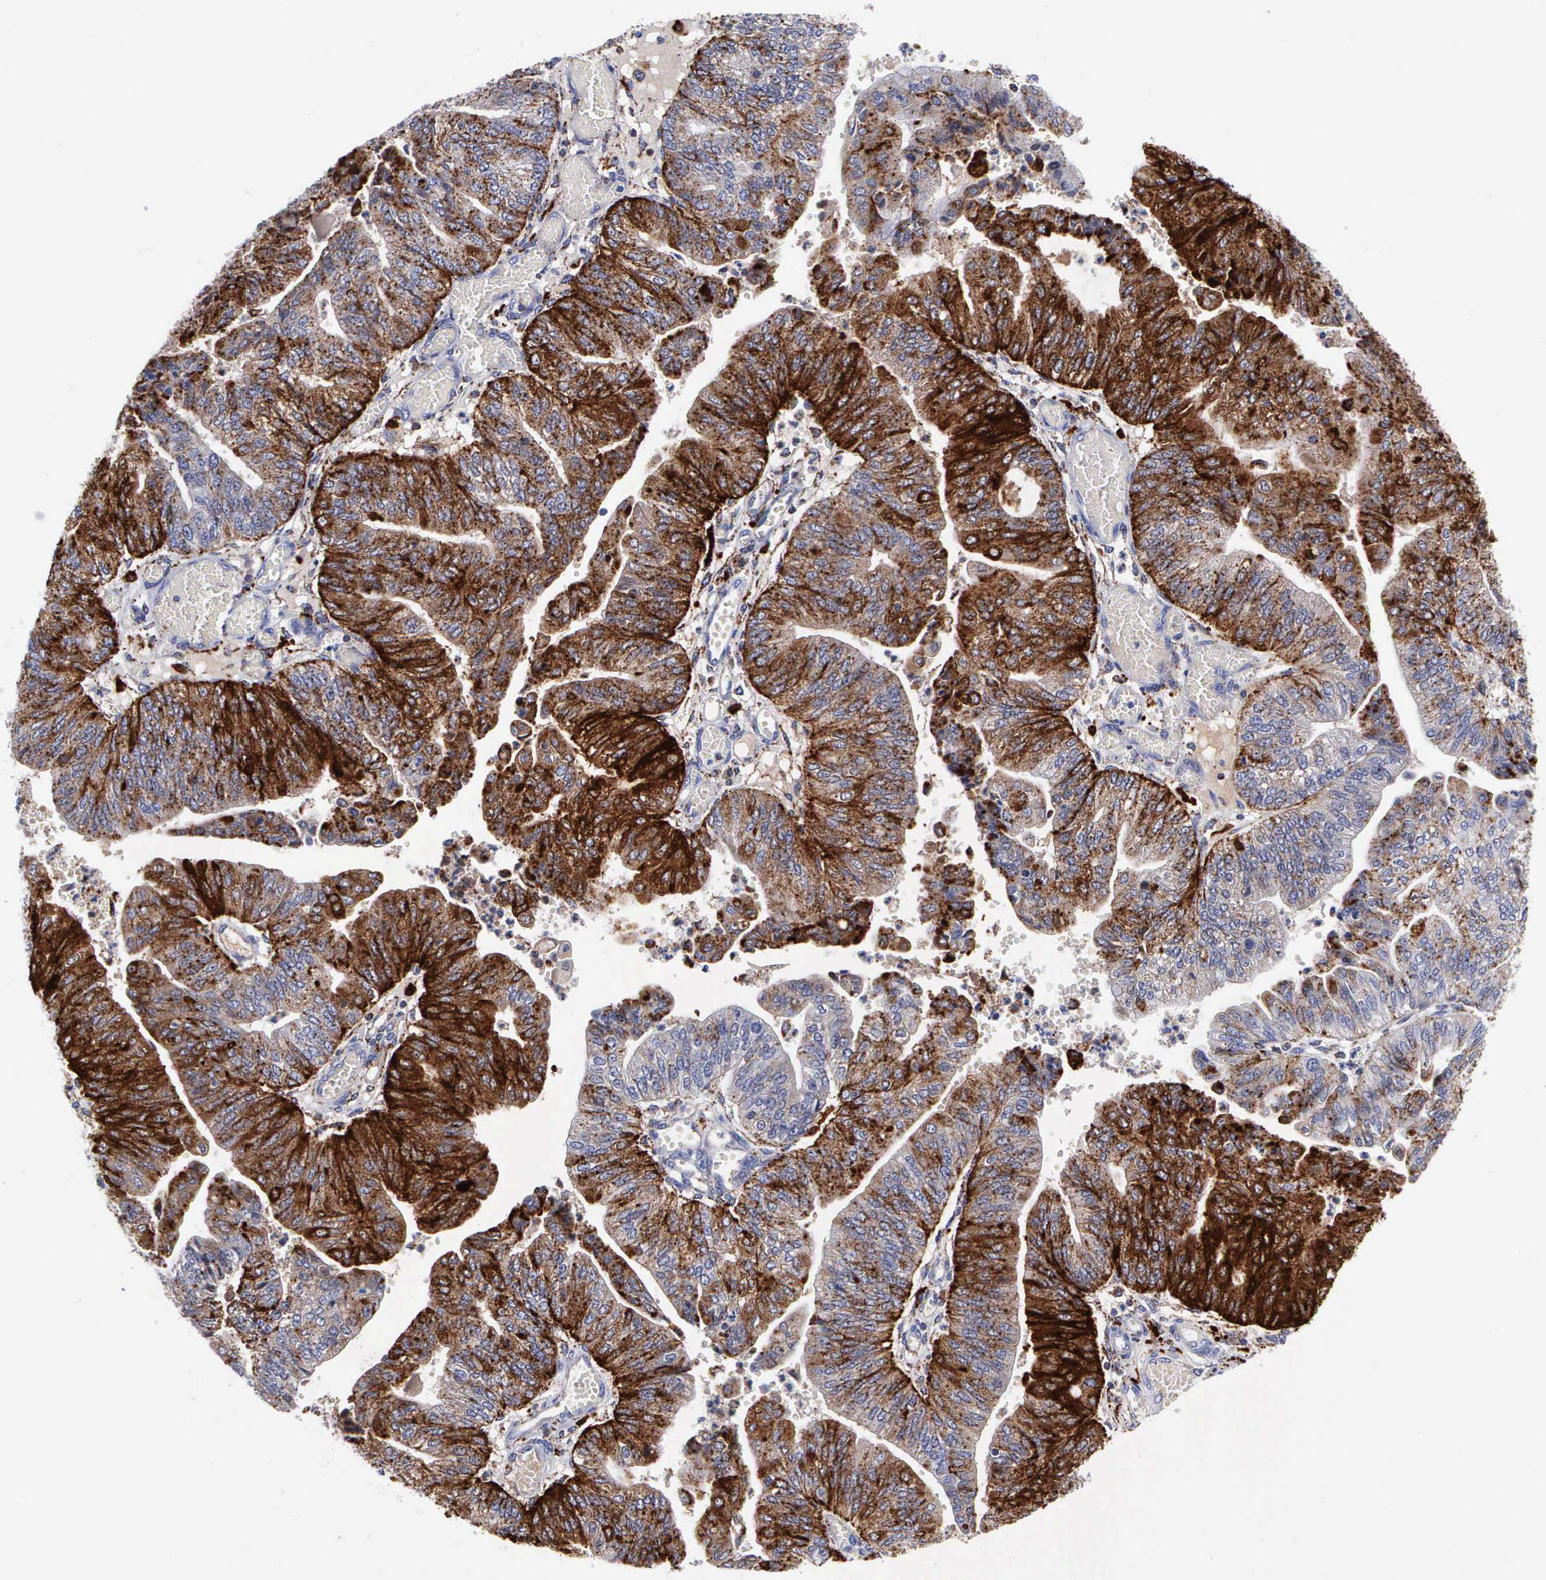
{"staining": {"intensity": "strong", "quantity": ">75%", "location": "cytoplasmic/membranous"}, "tissue": "endometrial cancer", "cell_type": "Tumor cells", "image_type": "cancer", "snomed": [{"axis": "morphology", "description": "Adenocarcinoma, NOS"}, {"axis": "topography", "description": "Endometrium"}], "caption": "Endometrial cancer stained for a protein shows strong cytoplasmic/membranous positivity in tumor cells.", "gene": "CTSH", "patient": {"sex": "female", "age": 59}}